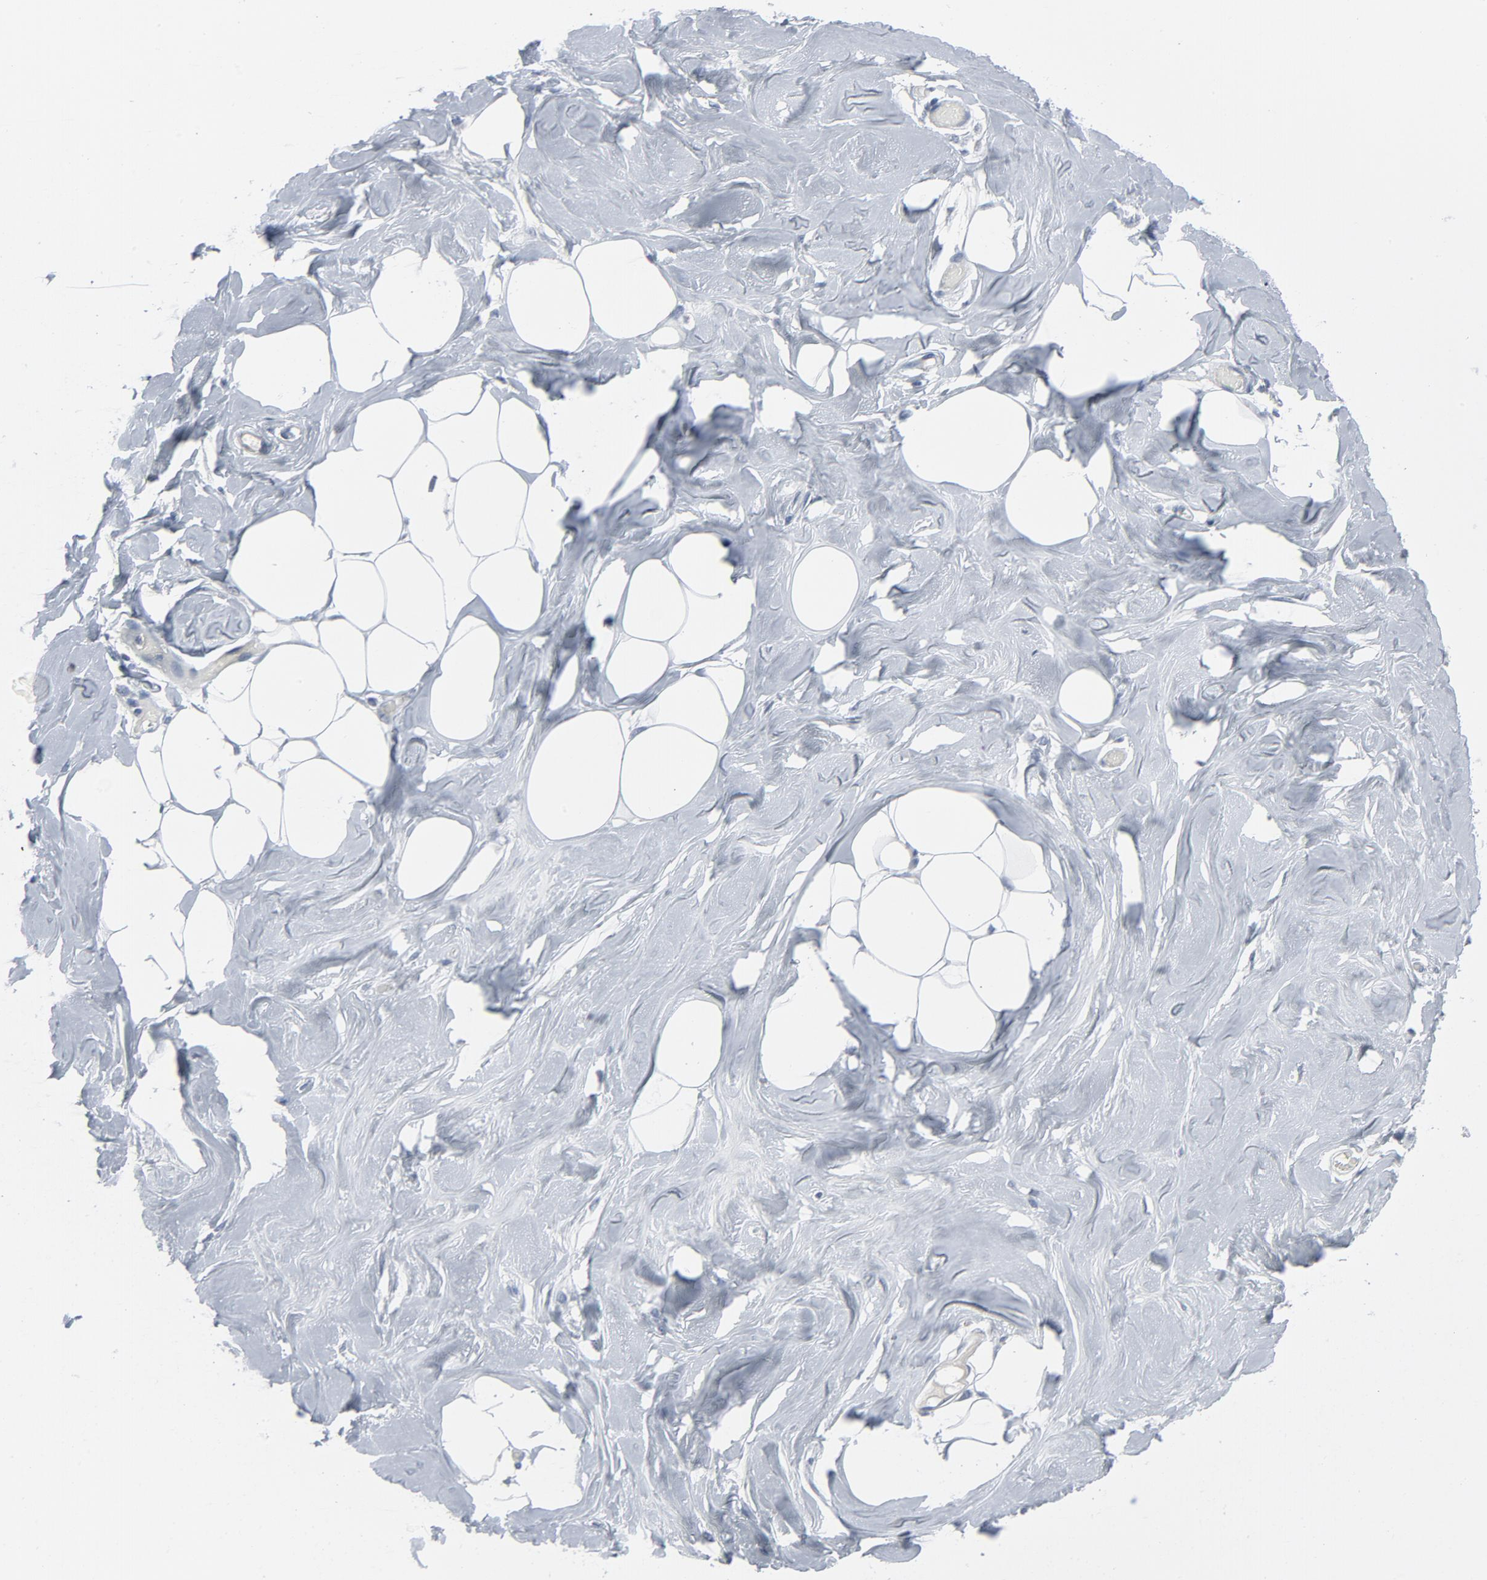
{"staining": {"intensity": "negative", "quantity": "none", "location": "none"}, "tissue": "breast", "cell_type": "Adipocytes", "image_type": "normal", "snomed": [{"axis": "morphology", "description": "Normal tissue, NOS"}, {"axis": "topography", "description": "Breast"}, {"axis": "topography", "description": "Soft tissue"}], "caption": "Adipocytes show no significant expression in unremarkable breast. The staining was performed using DAB (3,3'-diaminobenzidine) to visualize the protein expression in brown, while the nuclei were stained in blue with hematoxylin (Magnification: 20x).", "gene": "GPX2", "patient": {"sex": "female", "age": 25}}